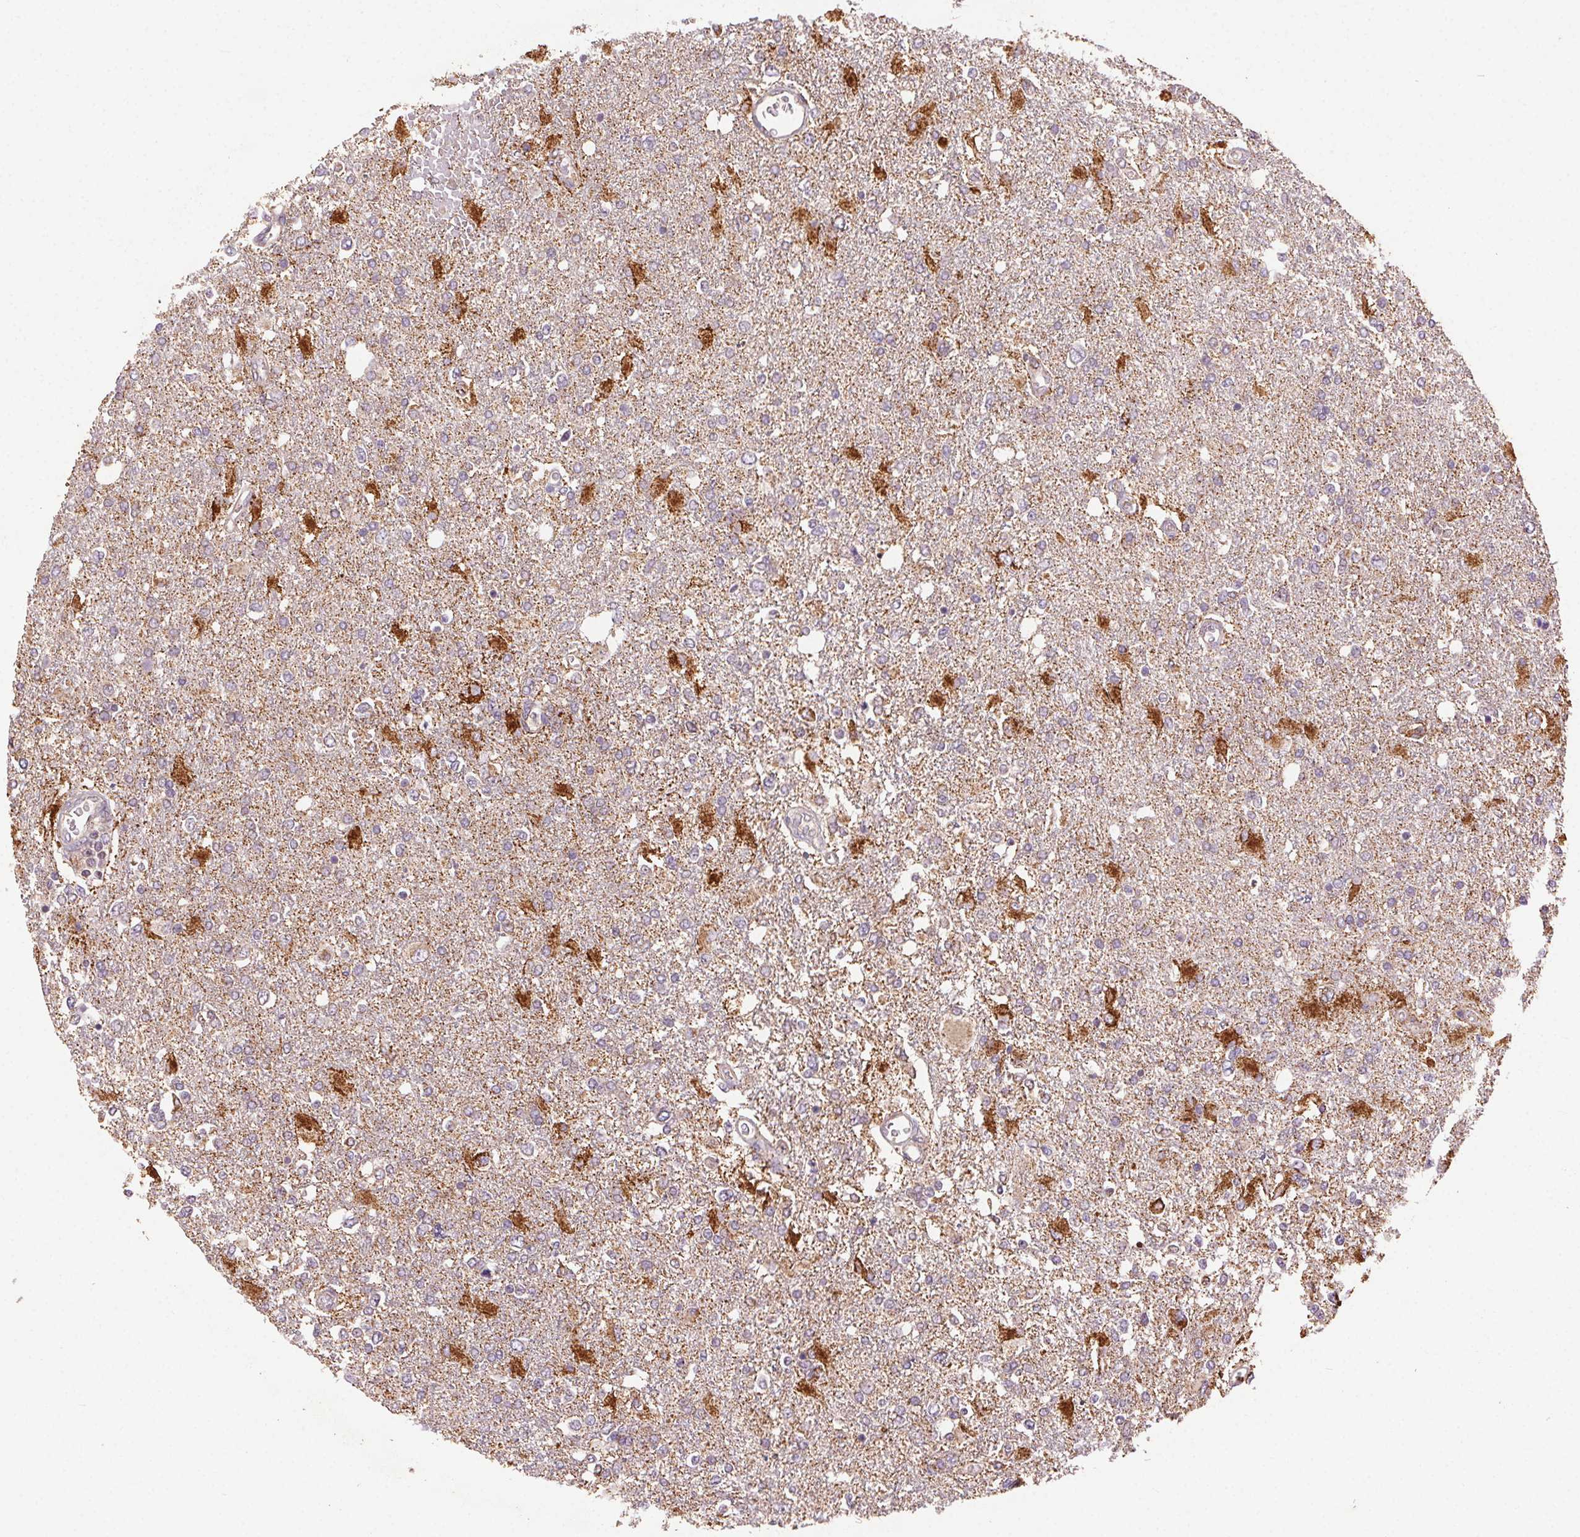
{"staining": {"intensity": "strong", "quantity": "<25%", "location": "cytoplasmic/membranous"}, "tissue": "glioma", "cell_type": "Tumor cells", "image_type": "cancer", "snomed": [{"axis": "morphology", "description": "Glioma, malignant, High grade"}, {"axis": "topography", "description": "Cerebral cortex"}], "caption": "Immunohistochemistry (IHC) histopathology image of malignant high-grade glioma stained for a protein (brown), which shows medium levels of strong cytoplasmic/membranous expression in about <25% of tumor cells.", "gene": "FNBP1L", "patient": {"sex": "male", "age": 79}}